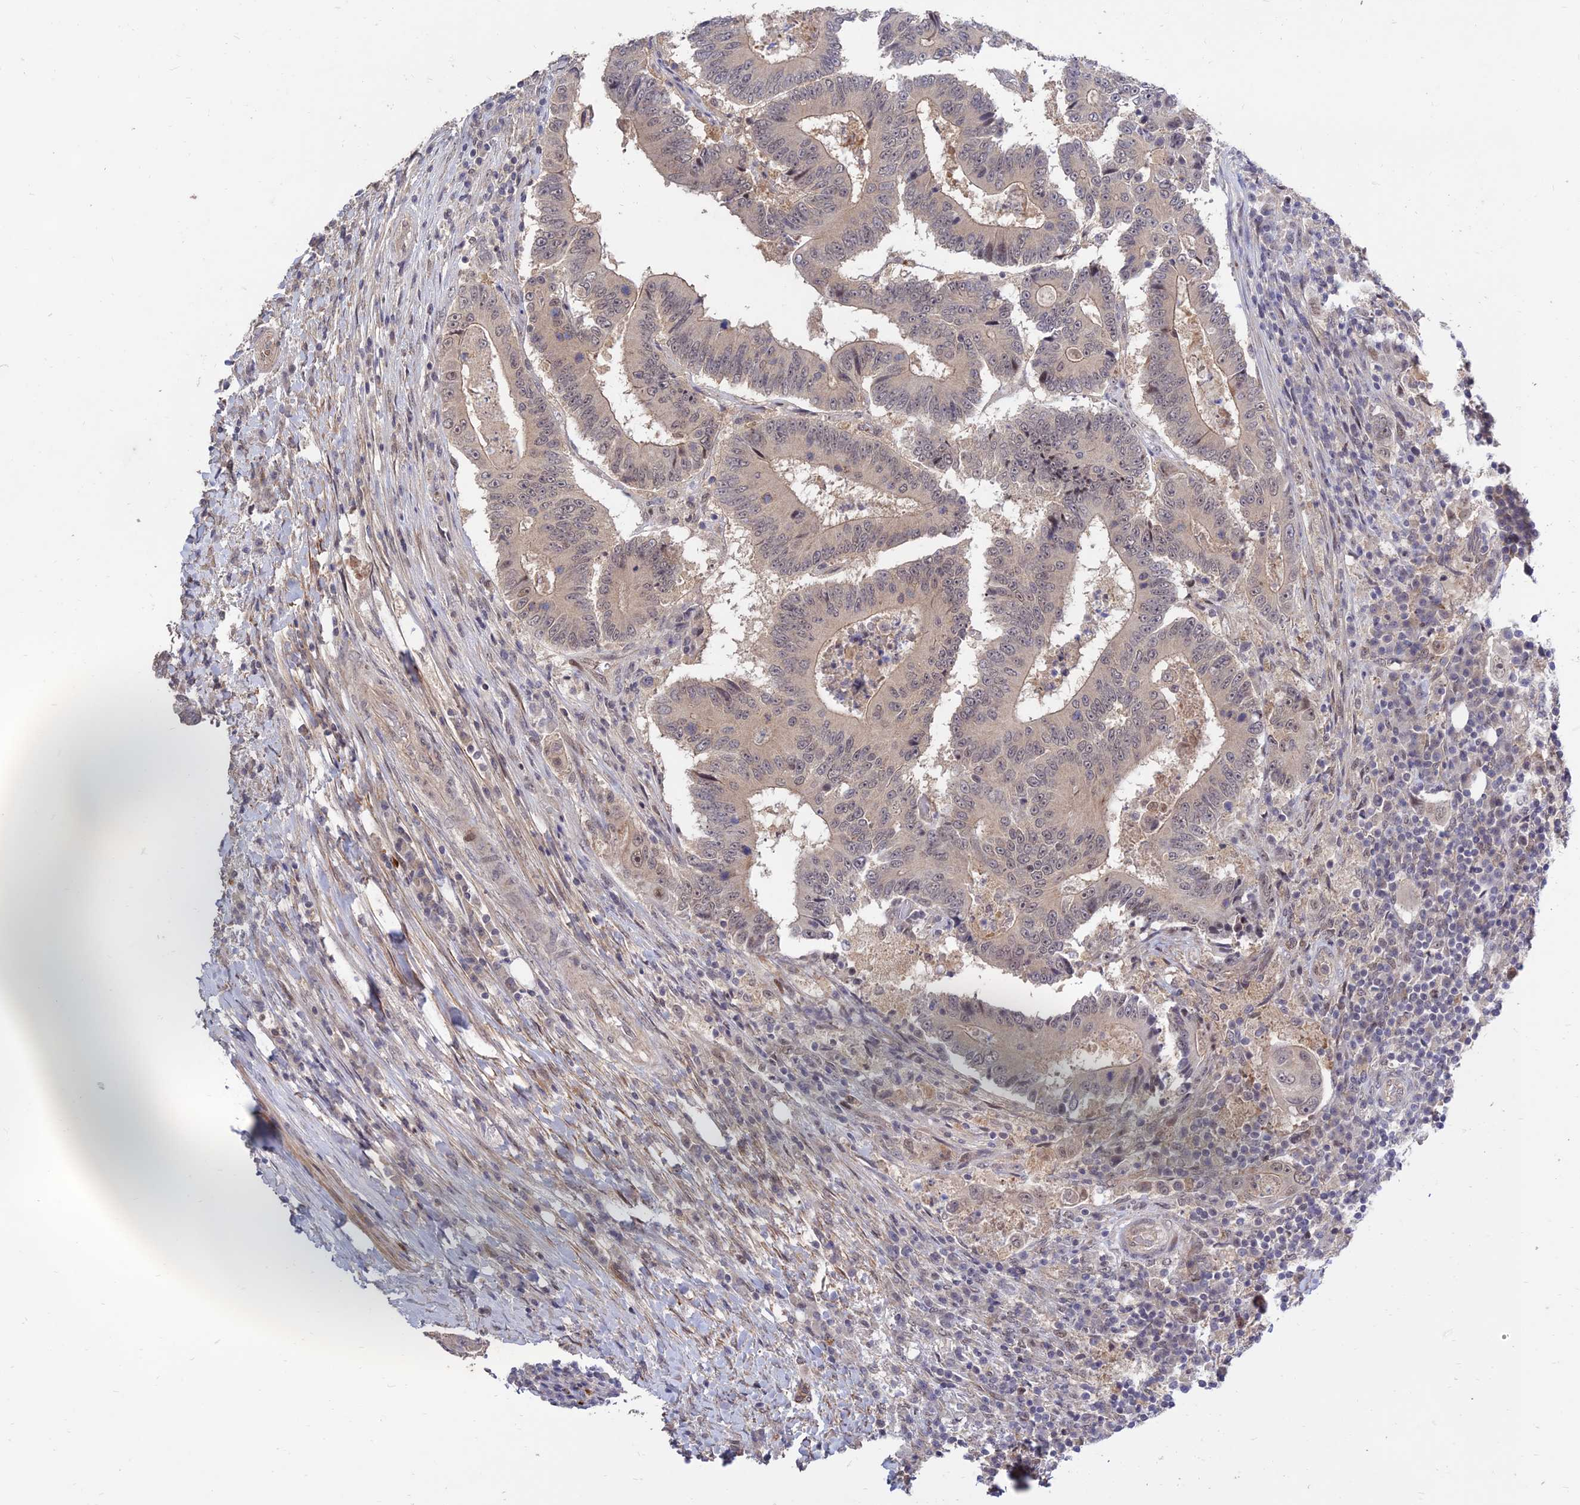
{"staining": {"intensity": "weak", "quantity": "25%-75%", "location": "cytoplasmic/membranous,nuclear"}, "tissue": "colorectal cancer", "cell_type": "Tumor cells", "image_type": "cancer", "snomed": [{"axis": "morphology", "description": "Adenocarcinoma, NOS"}, {"axis": "topography", "description": "Colon"}], "caption": "Immunohistochemistry (IHC) of human colorectal cancer demonstrates low levels of weak cytoplasmic/membranous and nuclear staining in approximately 25%-75% of tumor cells.", "gene": "ZNF85", "patient": {"sex": "male", "age": 83}}